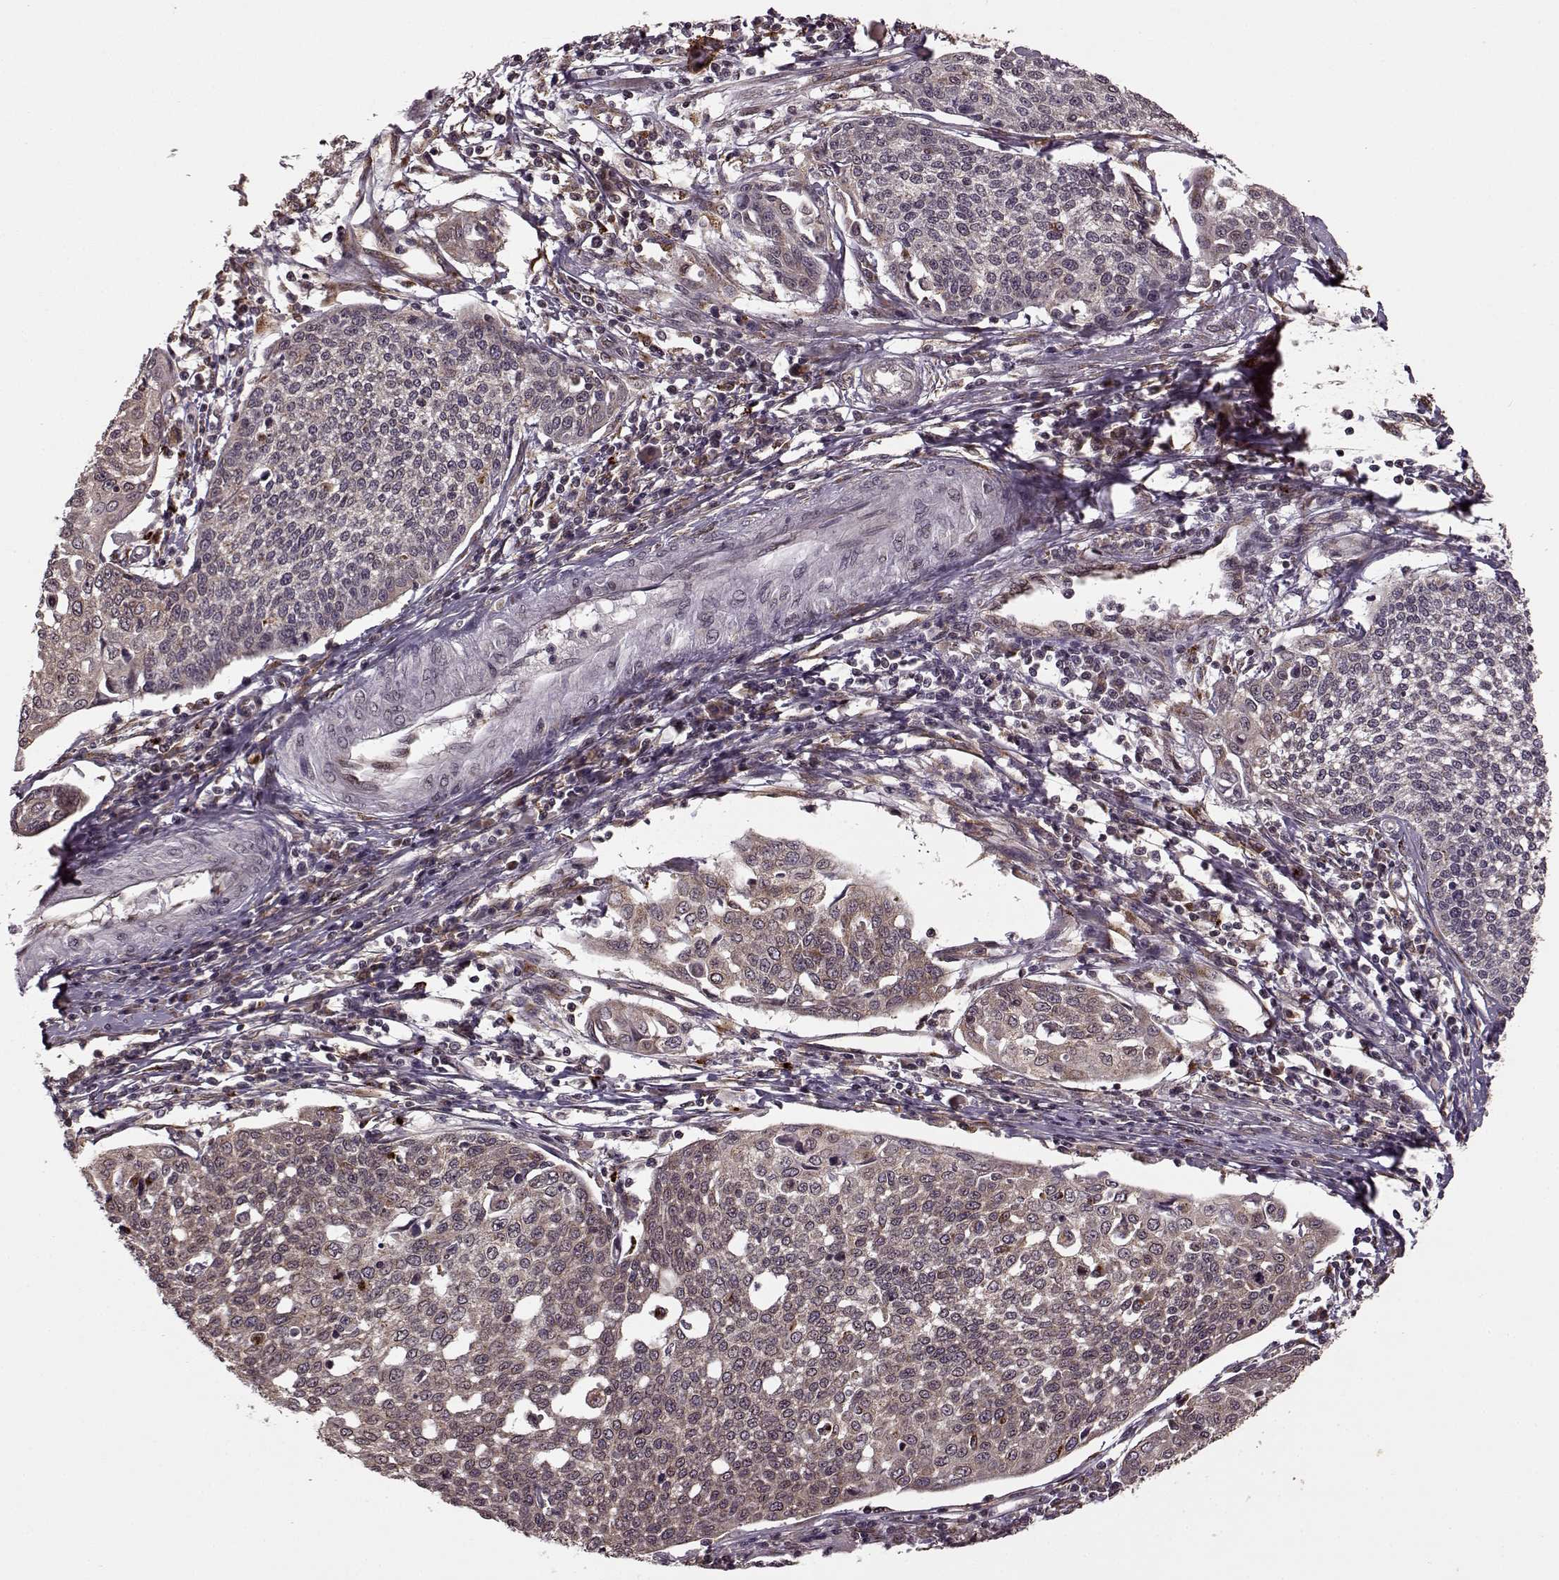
{"staining": {"intensity": "weak", "quantity": "25%-75%", "location": "cytoplasmic/membranous"}, "tissue": "cervical cancer", "cell_type": "Tumor cells", "image_type": "cancer", "snomed": [{"axis": "morphology", "description": "Squamous cell carcinoma, NOS"}, {"axis": "topography", "description": "Cervix"}], "caption": "Protein expression analysis of human cervical cancer (squamous cell carcinoma) reveals weak cytoplasmic/membranous staining in about 25%-75% of tumor cells. The staining was performed using DAB, with brown indicating positive protein expression. Nuclei are stained blue with hematoxylin.", "gene": "YIPF5", "patient": {"sex": "female", "age": 34}}